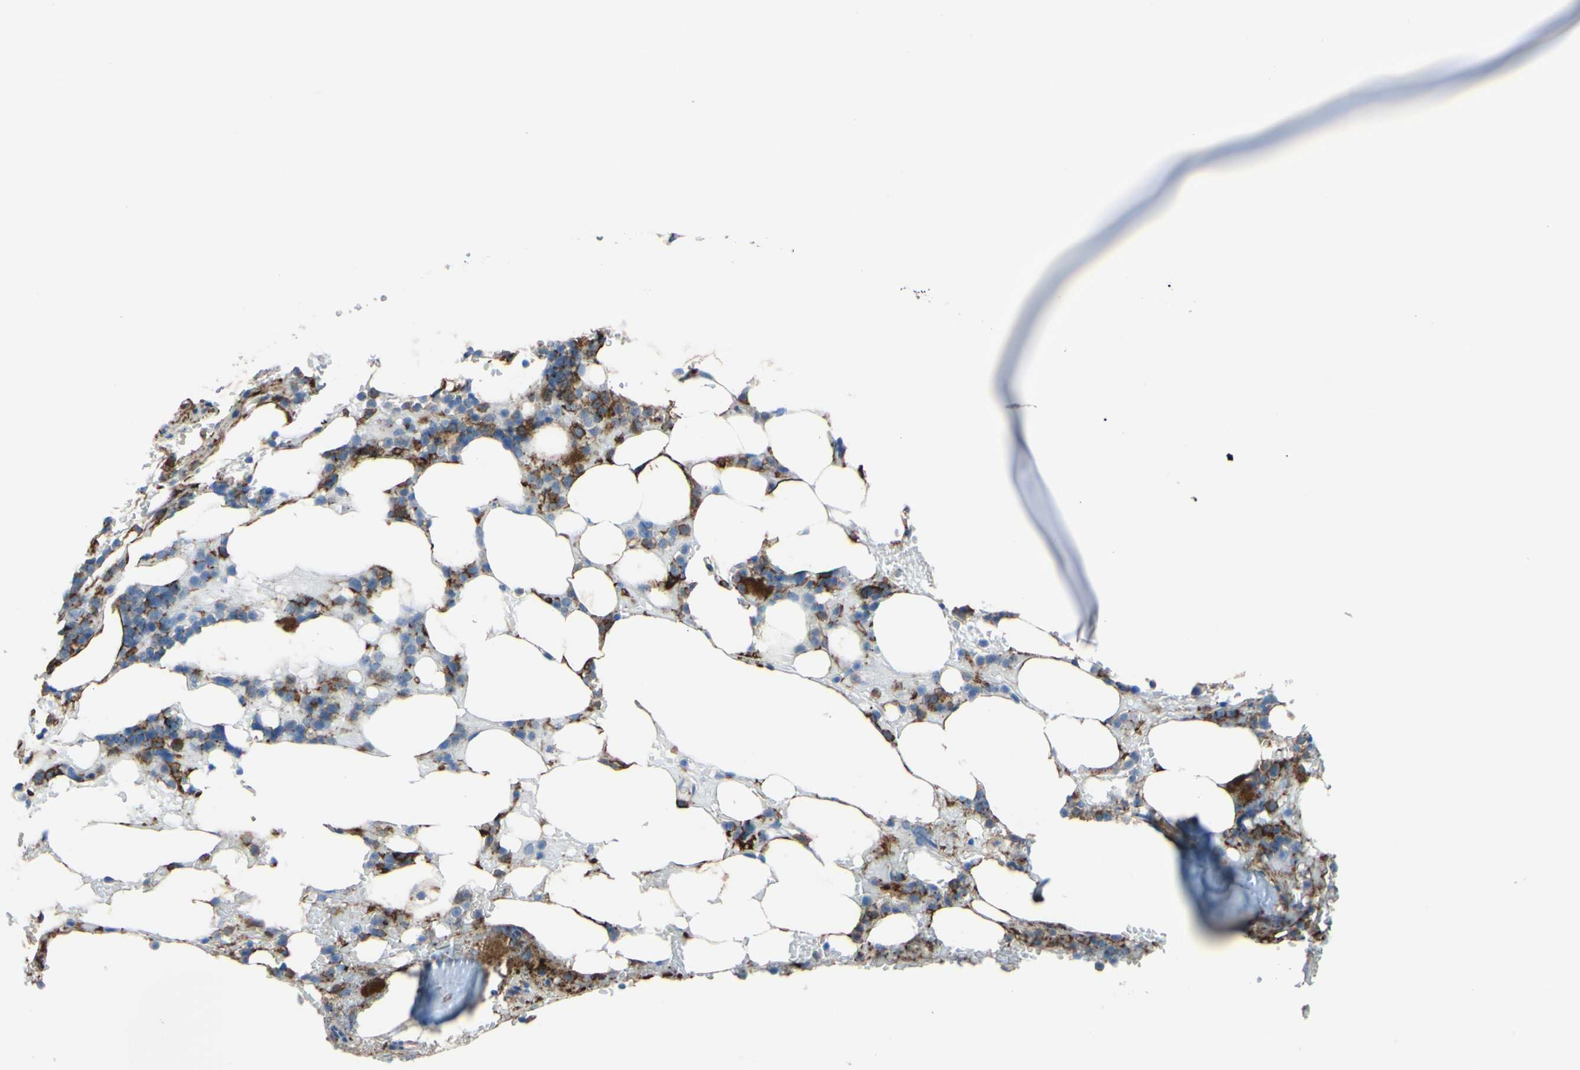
{"staining": {"intensity": "strong", "quantity": "25%-75%", "location": "cytoplasmic/membranous"}, "tissue": "bone marrow", "cell_type": "Hematopoietic cells", "image_type": "normal", "snomed": [{"axis": "morphology", "description": "Normal tissue, NOS"}, {"axis": "topography", "description": "Bone marrow"}], "caption": "Unremarkable bone marrow demonstrates strong cytoplasmic/membranous staining in approximately 25%-75% of hematopoietic cells, visualized by immunohistochemistry.", "gene": "FCGR2A", "patient": {"sex": "female", "age": 73}}